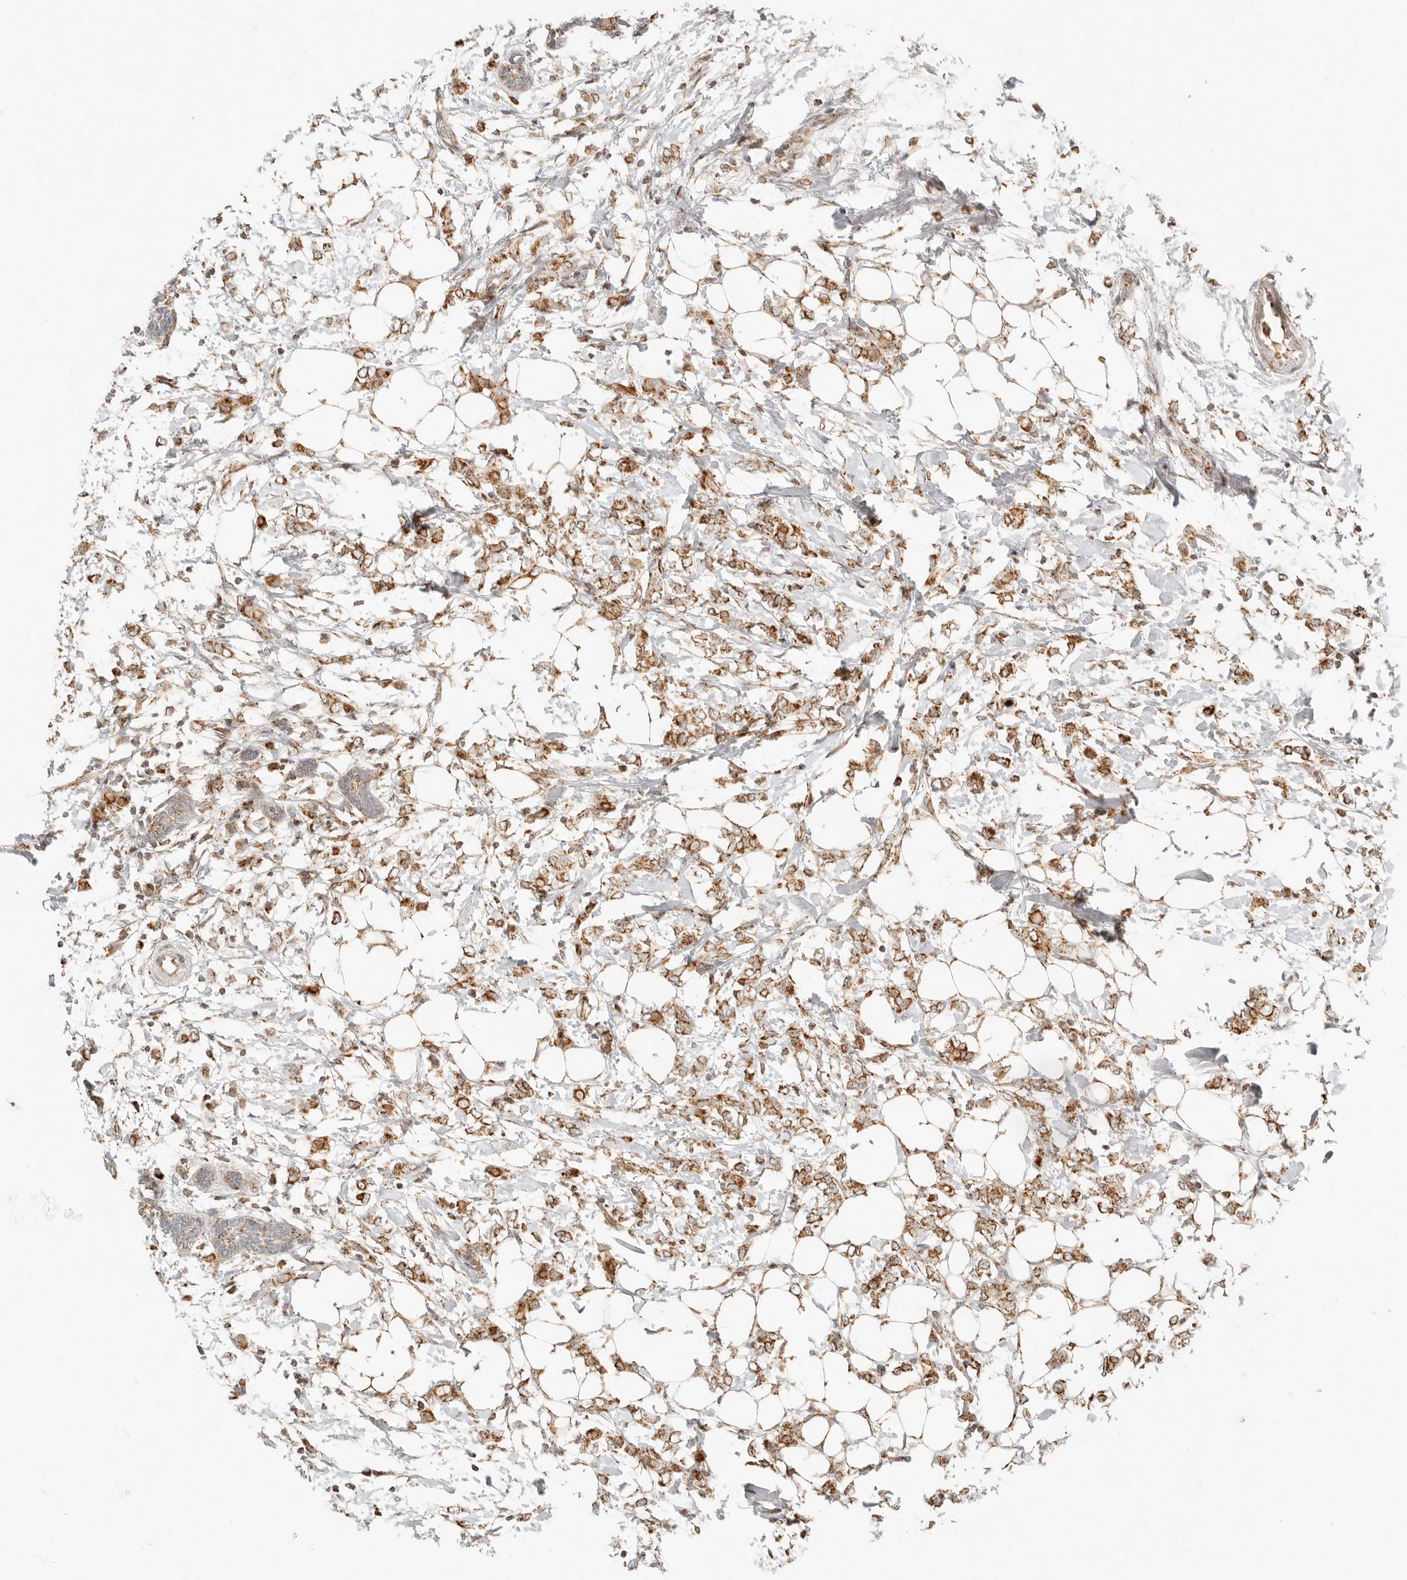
{"staining": {"intensity": "moderate", "quantity": ">75%", "location": "cytoplasmic/membranous"}, "tissue": "breast cancer", "cell_type": "Tumor cells", "image_type": "cancer", "snomed": [{"axis": "morphology", "description": "Normal tissue, NOS"}, {"axis": "morphology", "description": "Lobular carcinoma"}, {"axis": "topography", "description": "Breast"}], "caption": "This is a micrograph of IHC staining of breast cancer, which shows moderate positivity in the cytoplasmic/membranous of tumor cells.", "gene": "MRPL55", "patient": {"sex": "female", "age": 47}}